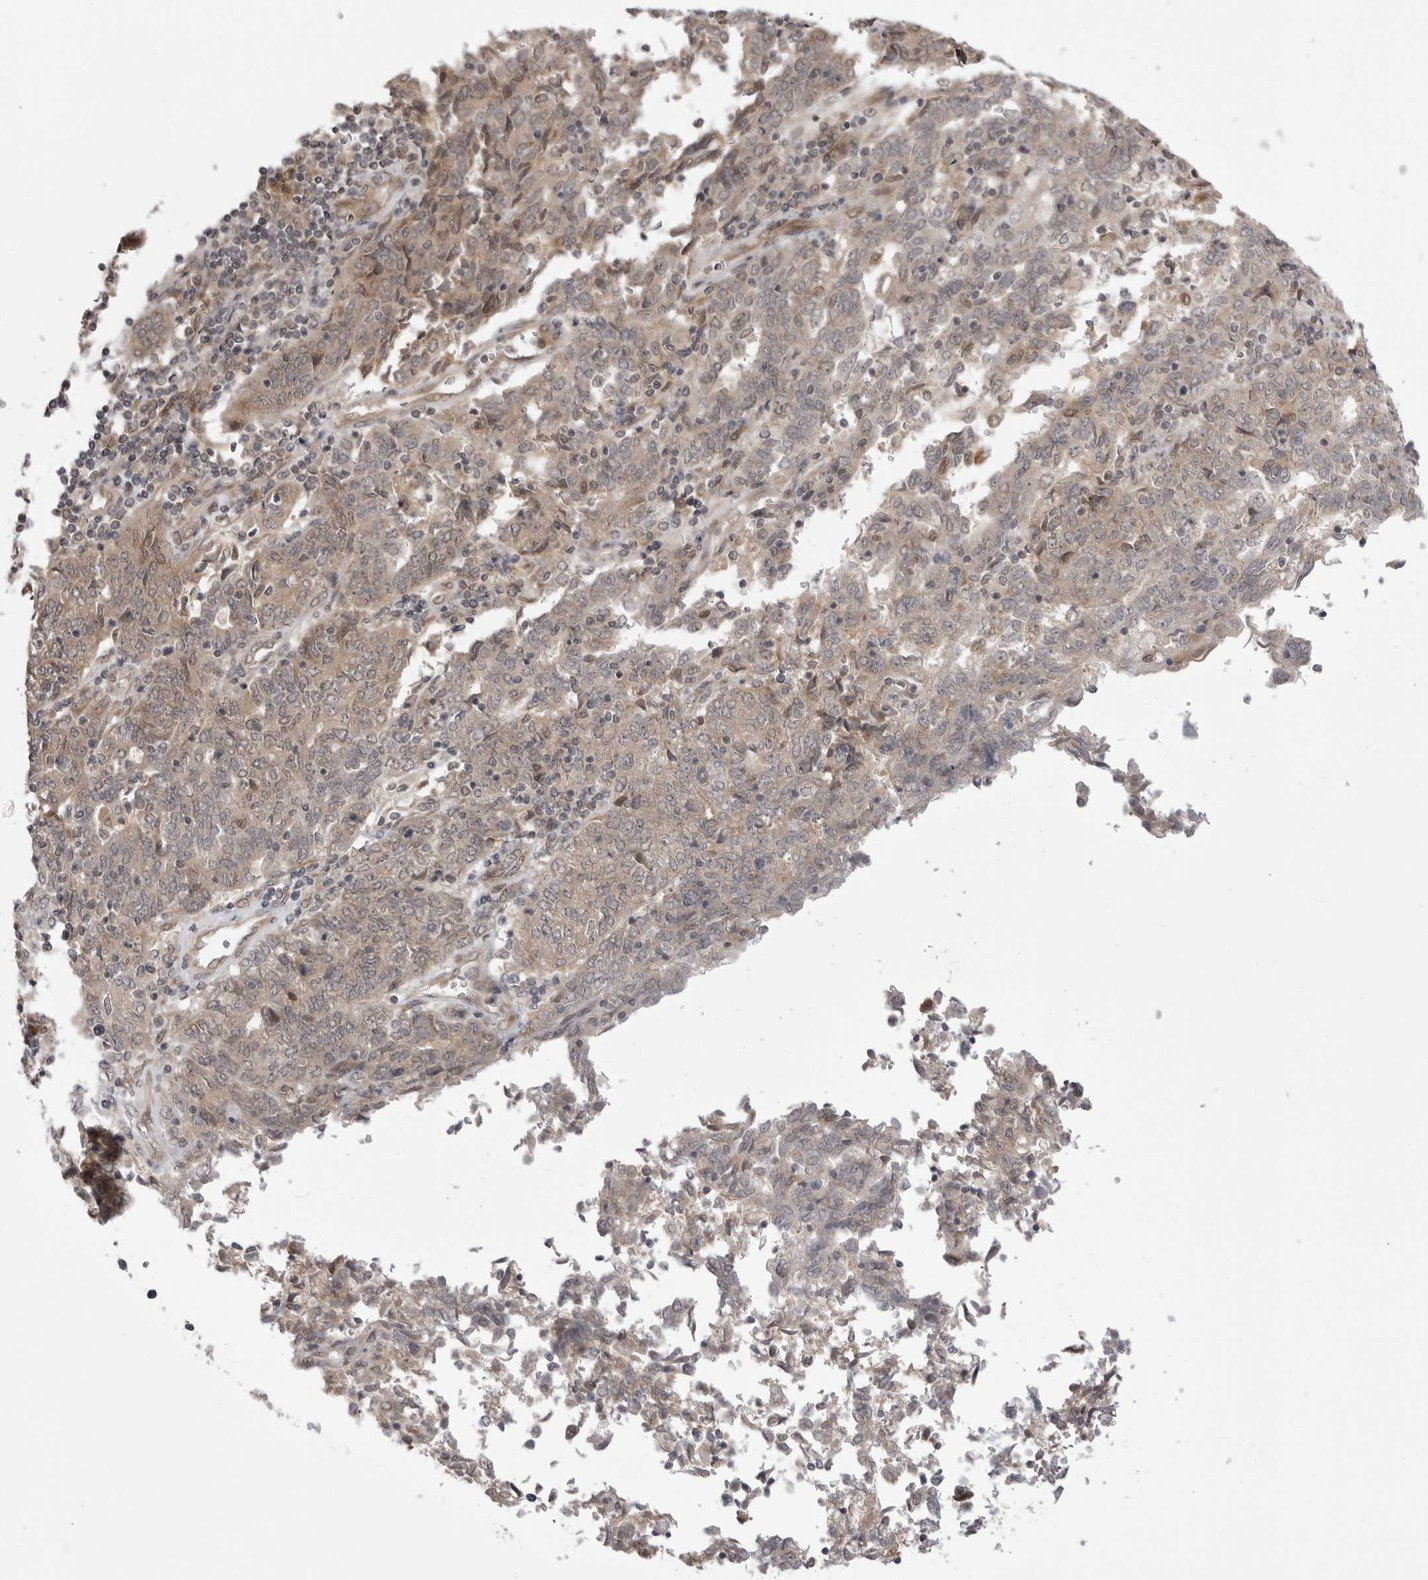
{"staining": {"intensity": "weak", "quantity": ">75%", "location": "cytoplasmic/membranous"}, "tissue": "endometrial cancer", "cell_type": "Tumor cells", "image_type": "cancer", "snomed": [{"axis": "morphology", "description": "Adenocarcinoma, NOS"}, {"axis": "topography", "description": "Endometrium"}], "caption": "Immunohistochemistry (DAB) staining of endometrial cancer reveals weak cytoplasmic/membranous protein expression in about >75% of tumor cells.", "gene": "PTK2B", "patient": {"sex": "female", "age": 80}}